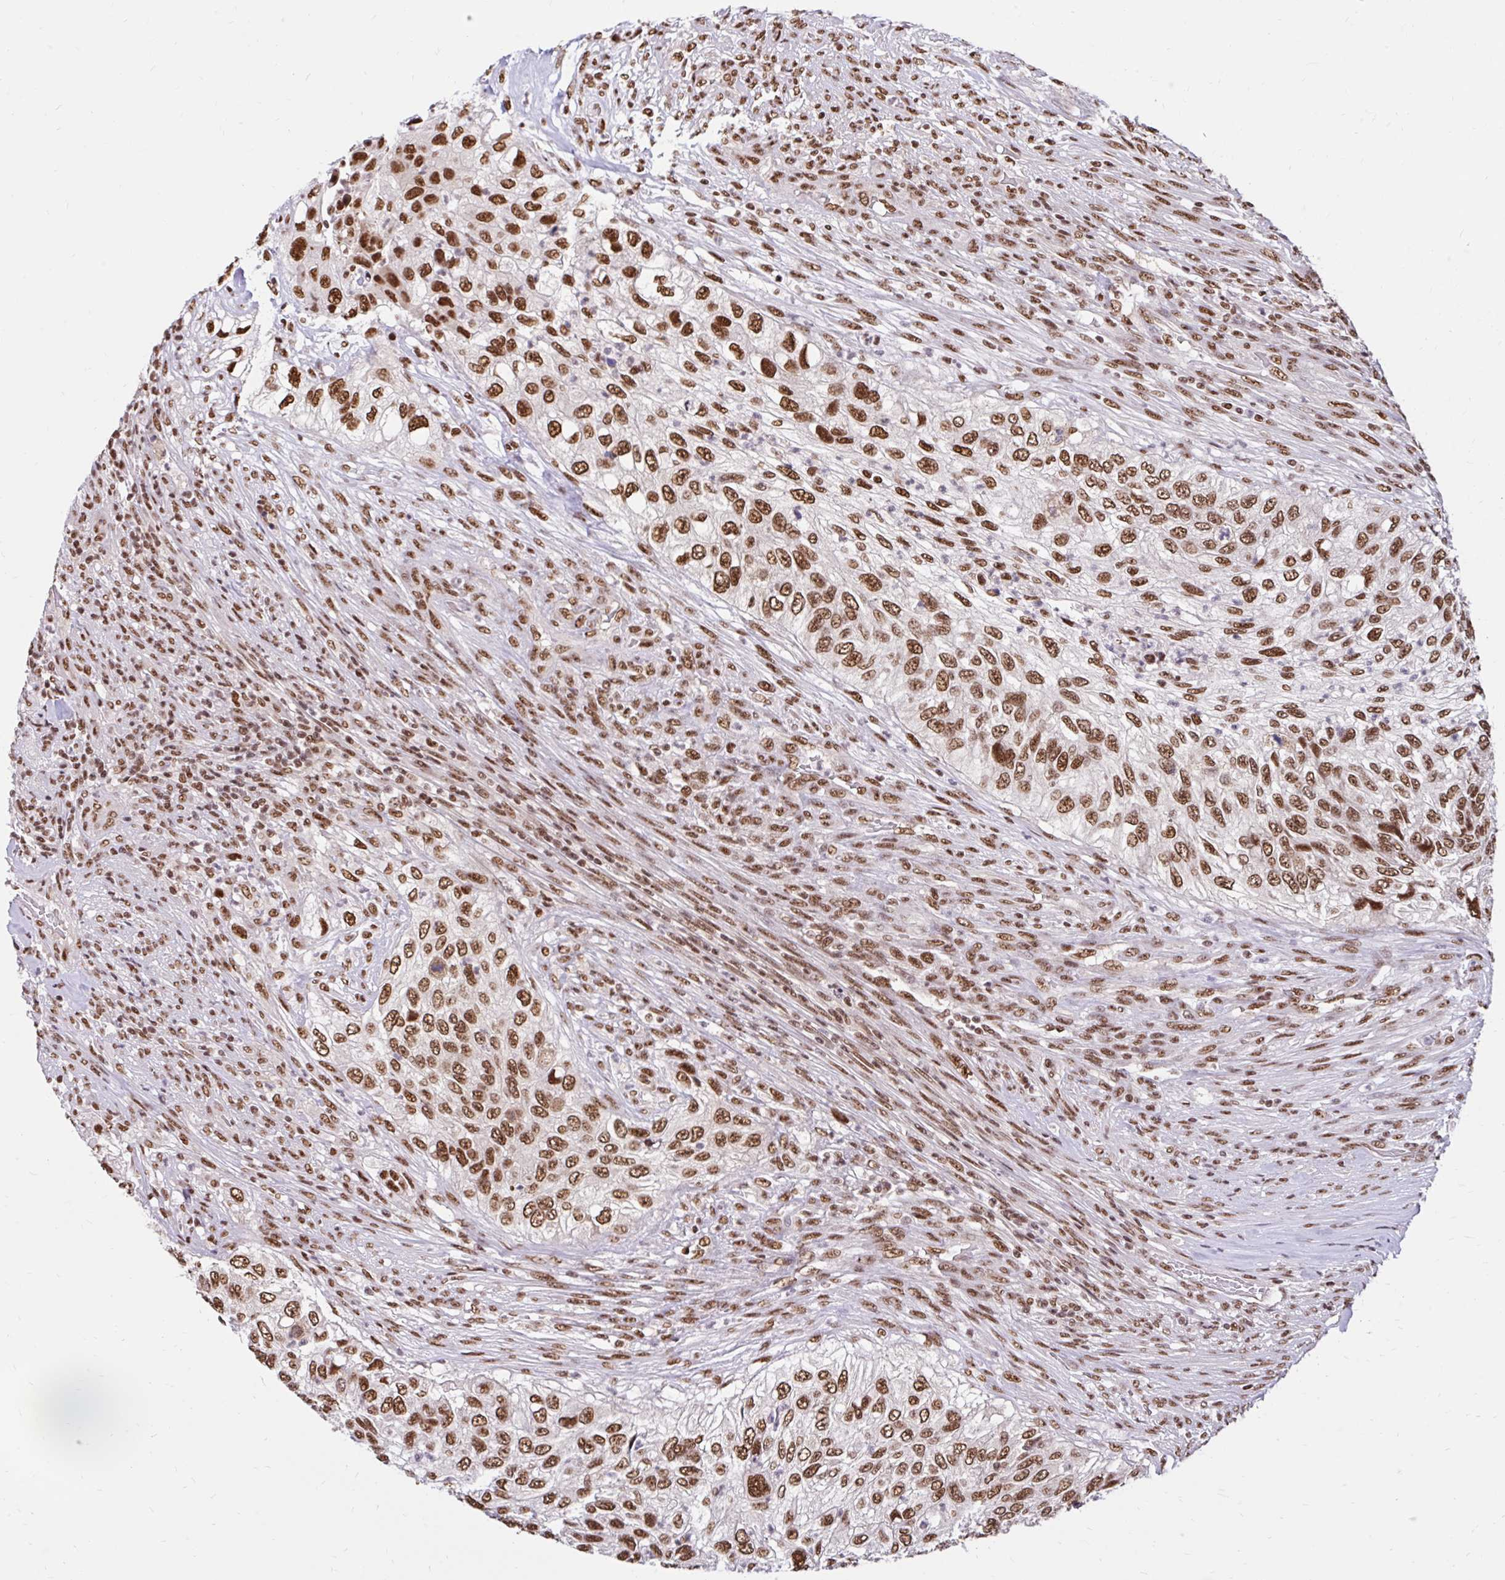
{"staining": {"intensity": "strong", "quantity": ">75%", "location": "nuclear"}, "tissue": "urothelial cancer", "cell_type": "Tumor cells", "image_type": "cancer", "snomed": [{"axis": "morphology", "description": "Urothelial carcinoma, High grade"}, {"axis": "topography", "description": "Urinary bladder"}], "caption": "Immunohistochemical staining of human urothelial carcinoma (high-grade) demonstrates high levels of strong nuclear protein positivity in approximately >75% of tumor cells. (Stains: DAB in brown, nuclei in blue, Microscopy: brightfield microscopy at high magnification).", "gene": "ABCA9", "patient": {"sex": "female", "age": 60}}